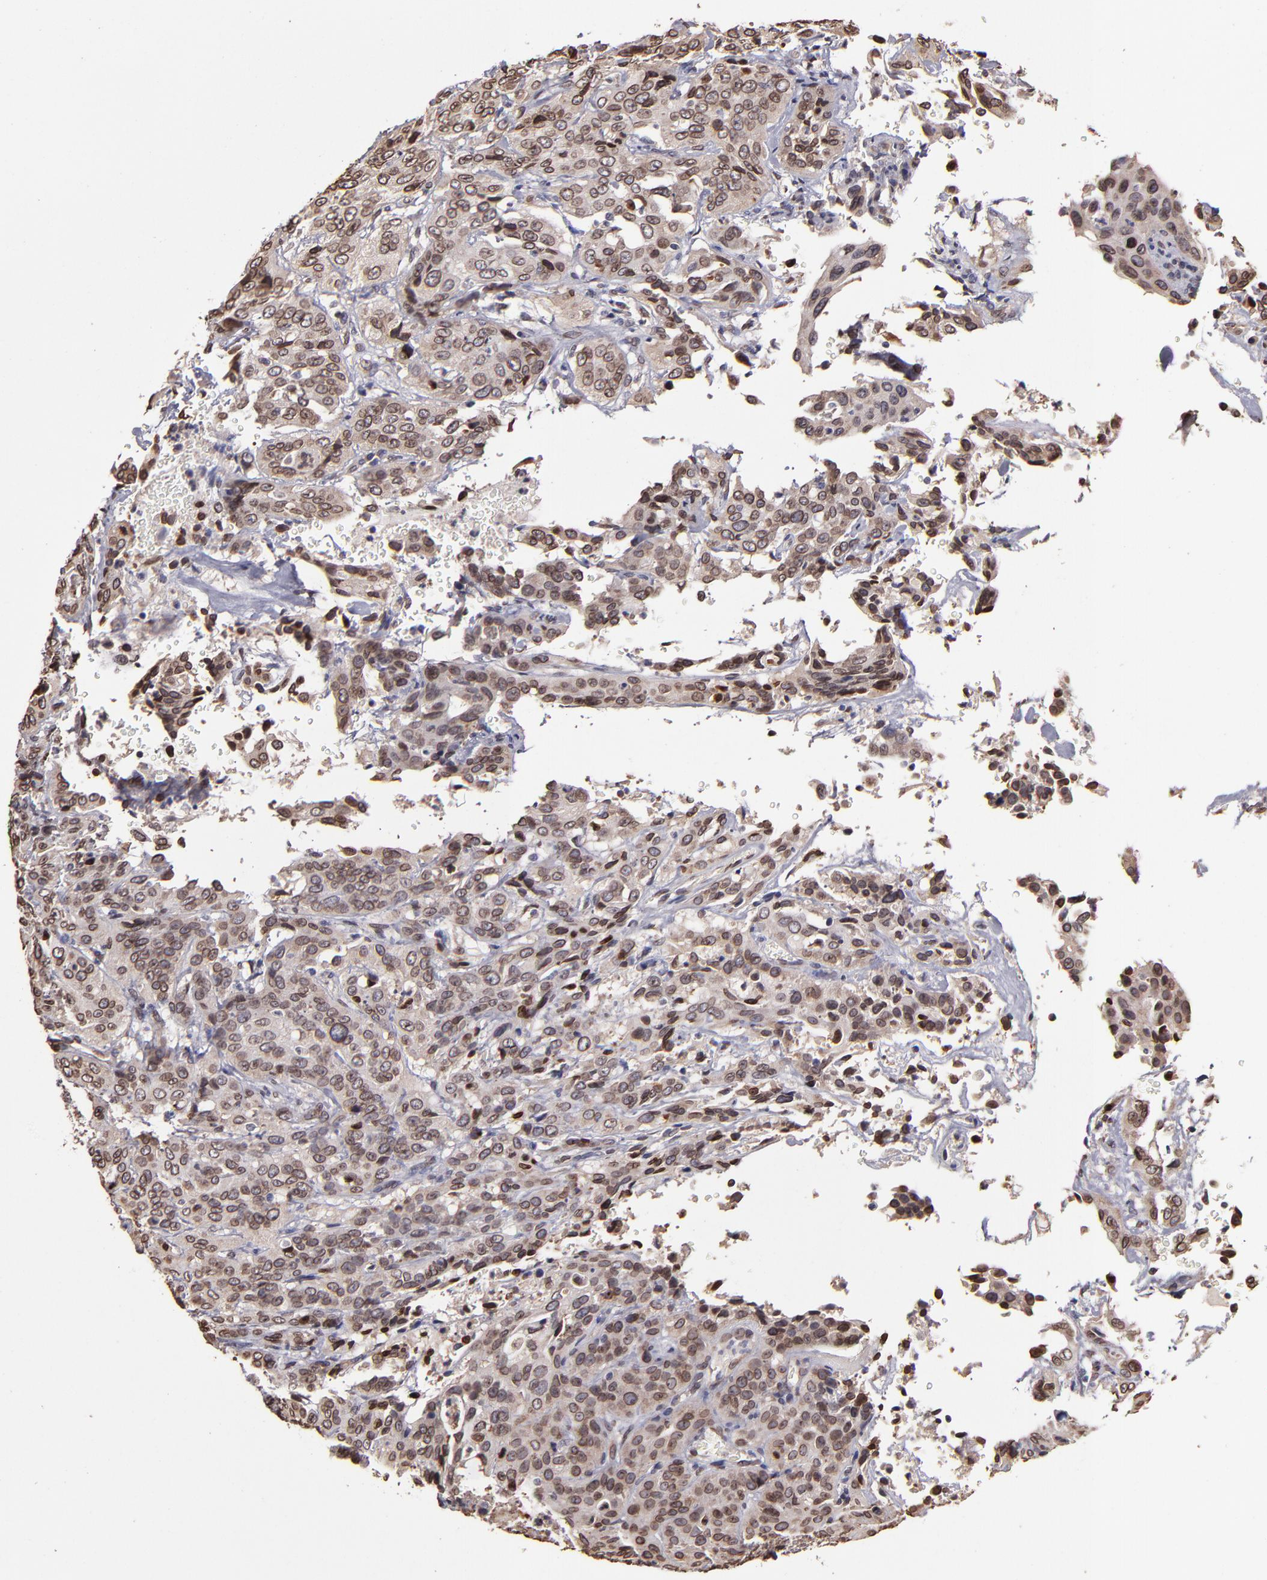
{"staining": {"intensity": "weak", "quantity": ">75%", "location": "cytoplasmic/membranous,nuclear"}, "tissue": "cervical cancer", "cell_type": "Tumor cells", "image_type": "cancer", "snomed": [{"axis": "morphology", "description": "Squamous cell carcinoma, NOS"}, {"axis": "topography", "description": "Cervix"}], "caption": "A brown stain labels weak cytoplasmic/membranous and nuclear expression of a protein in human squamous cell carcinoma (cervical) tumor cells.", "gene": "PUM3", "patient": {"sex": "female", "age": 41}}